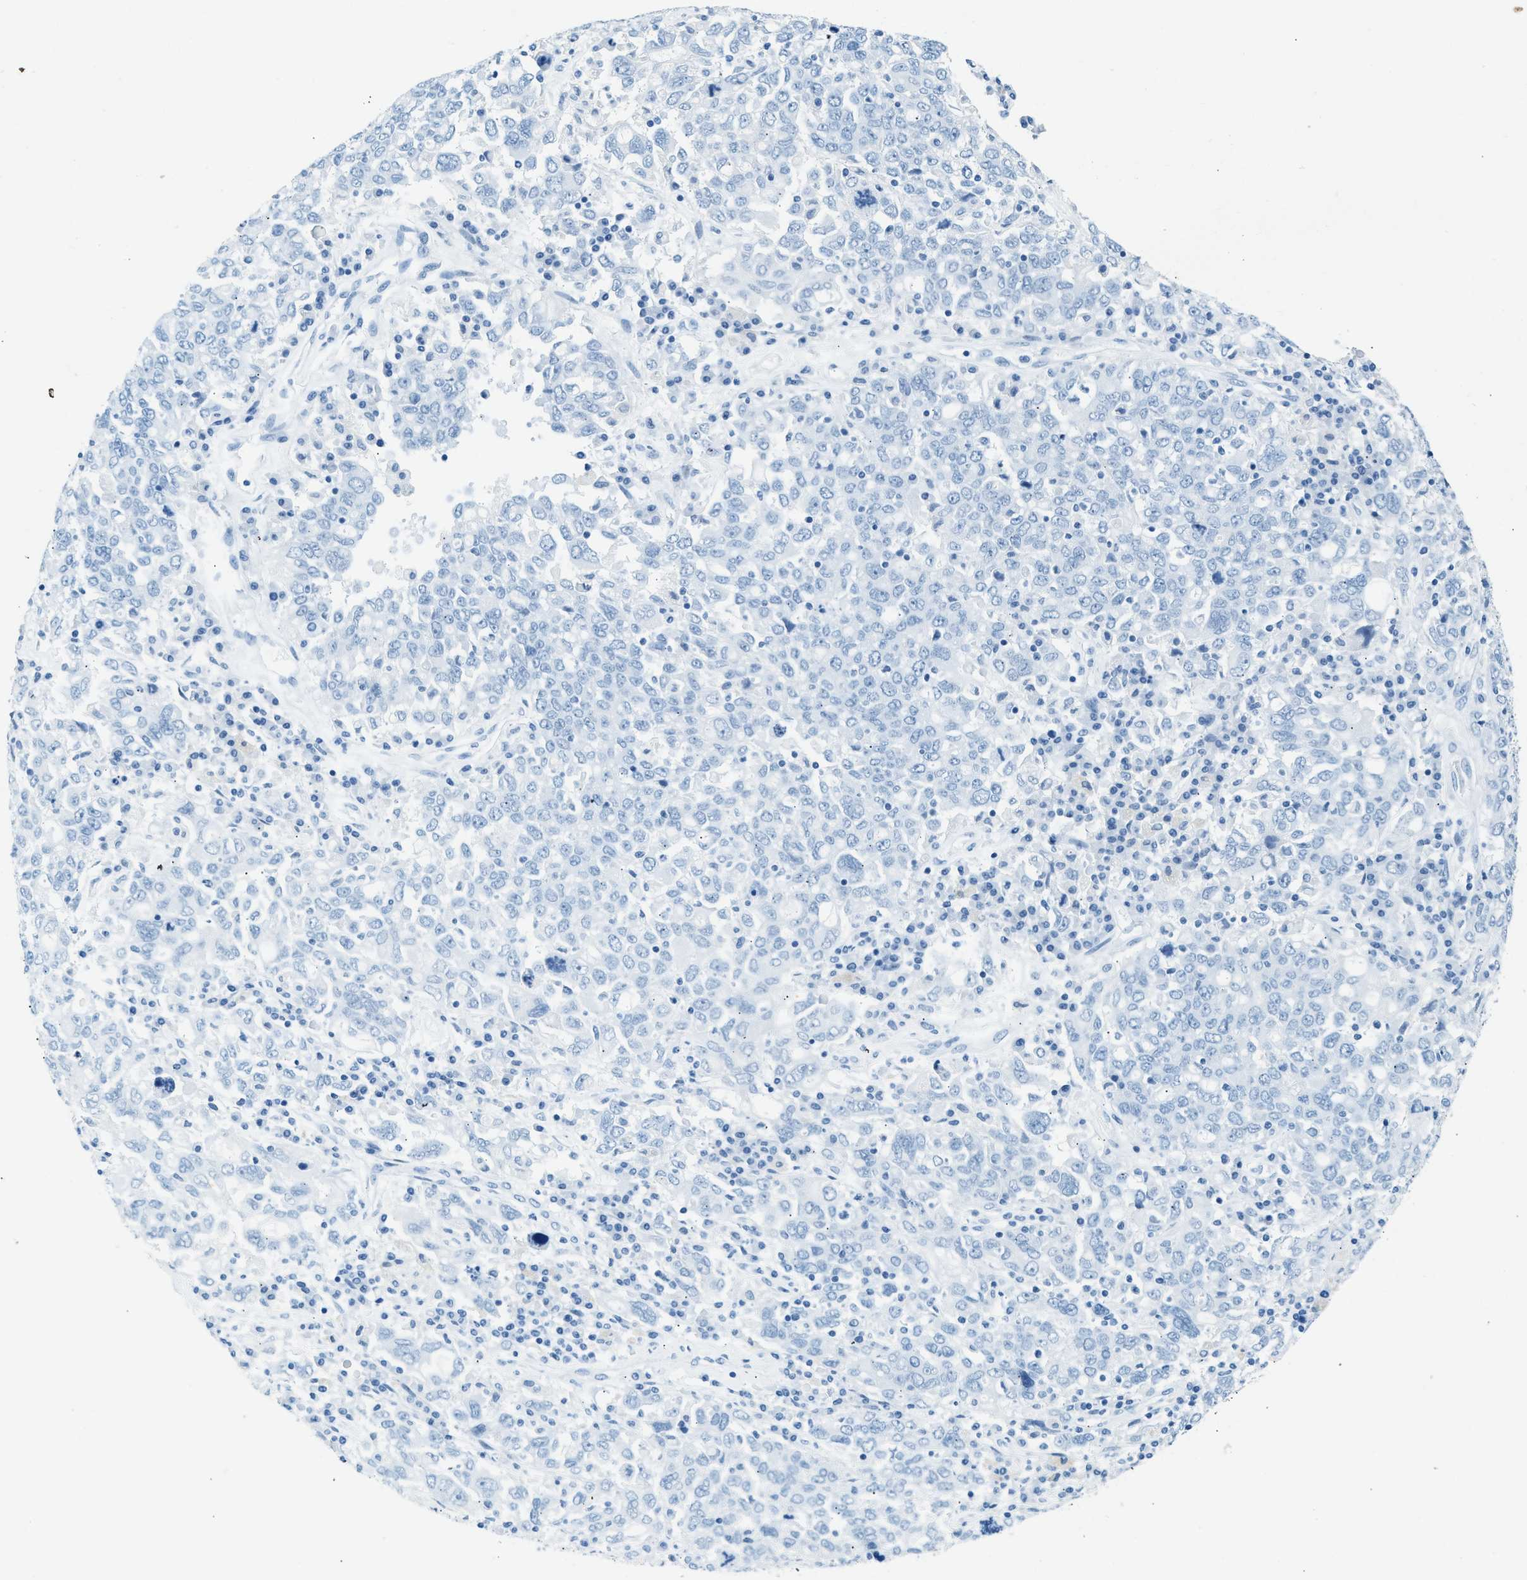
{"staining": {"intensity": "negative", "quantity": "none", "location": "none"}, "tissue": "ovarian cancer", "cell_type": "Tumor cells", "image_type": "cancer", "snomed": [{"axis": "morphology", "description": "Carcinoma, endometroid"}, {"axis": "topography", "description": "Ovary"}], "caption": "High power microscopy photomicrograph of an IHC histopathology image of ovarian cancer, revealing no significant positivity in tumor cells.", "gene": "HHATL", "patient": {"sex": "female", "age": 62}}